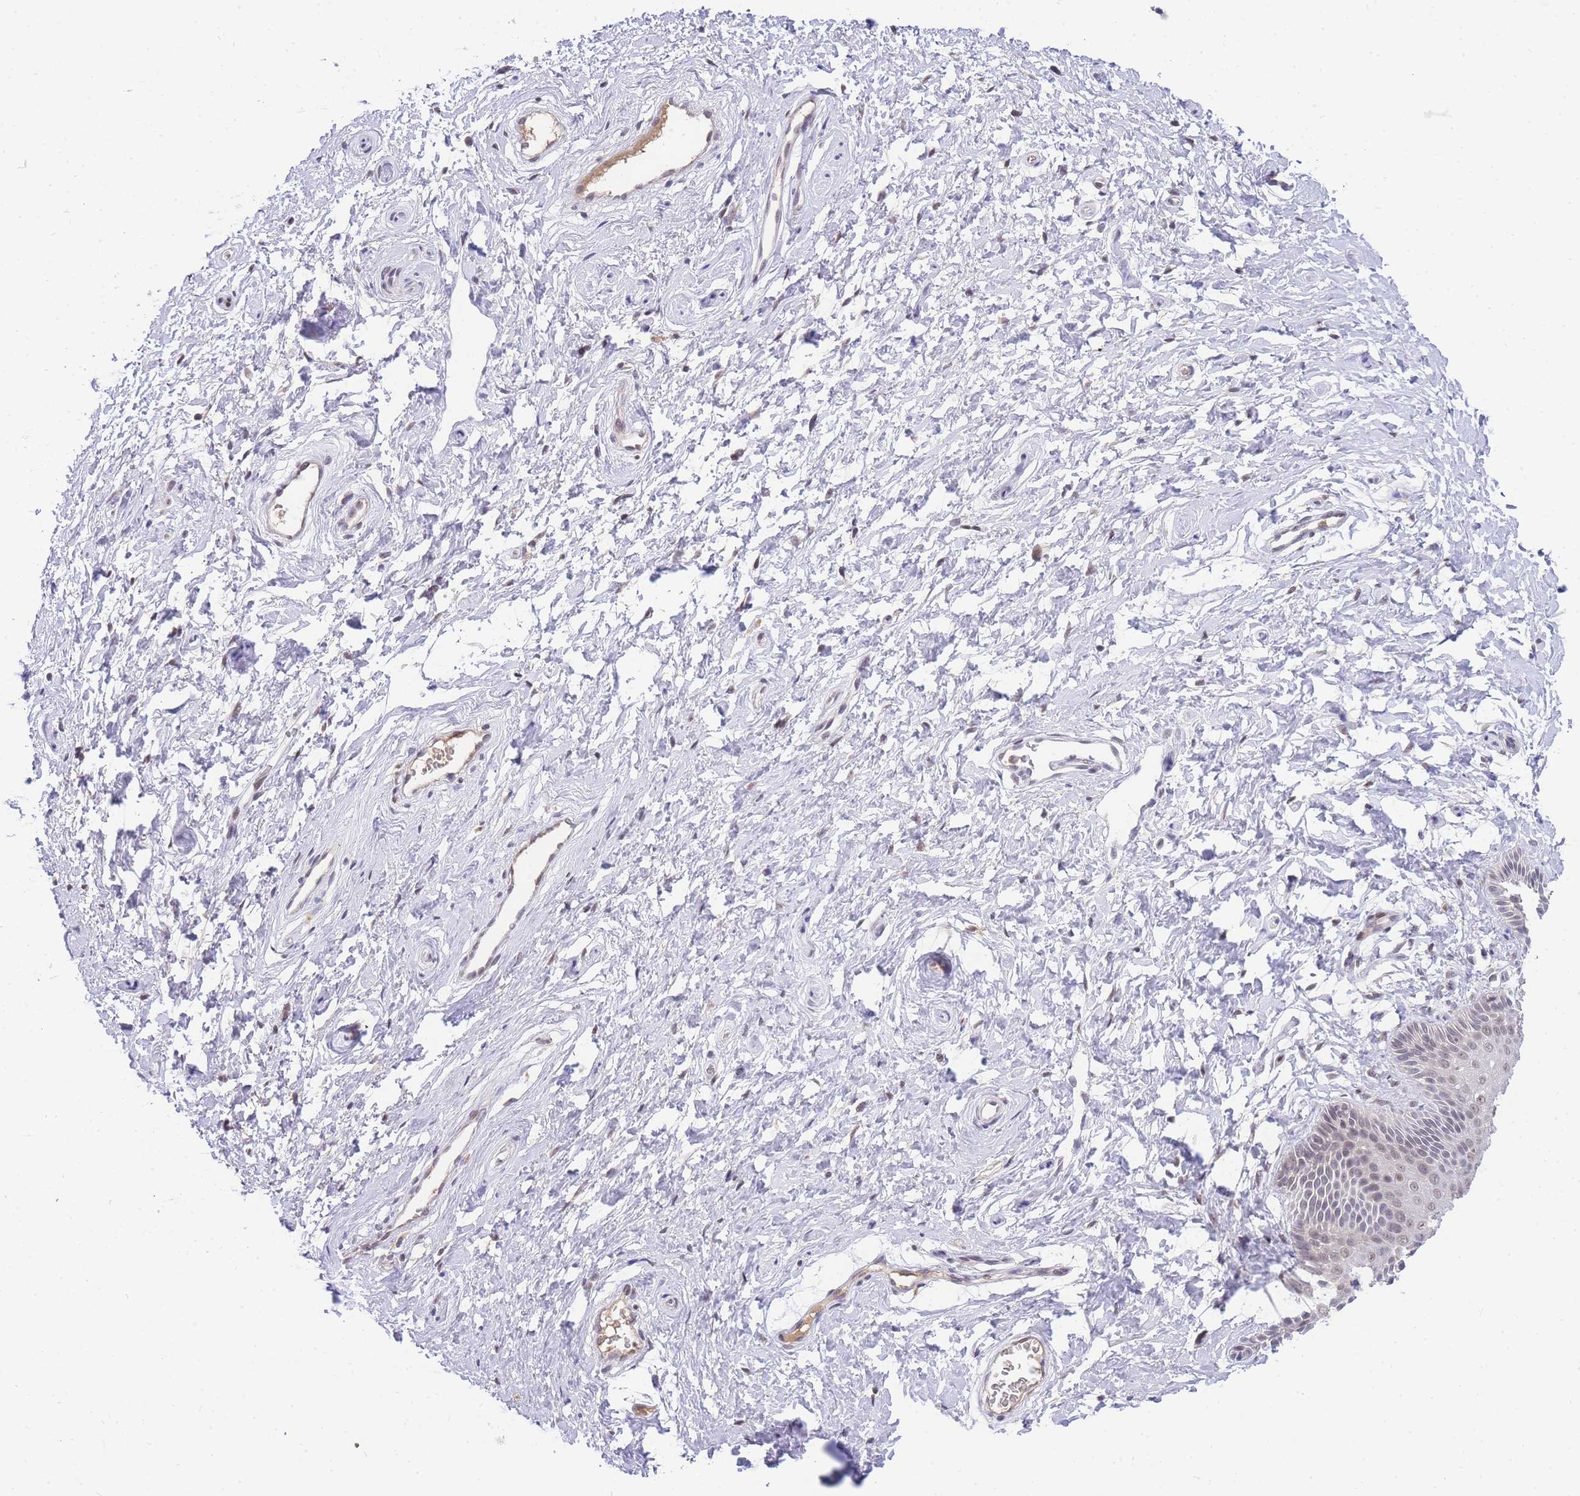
{"staining": {"intensity": "moderate", "quantity": "<25%", "location": "nuclear"}, "tissue": "vagina", "cell_type": "Squamous epithelial cells", "image_type": "normal", "snomed": [{"axis": "morphology", "description": "Normal tissue, NOS"}, {"axis": "topography", "description": "Vagina"}, {"axis": "topography", "description": "Cervix"}], "caption": "IHC histopathology image of benign vagina: human vagina stained using IHC reveals low levels of moderate protein expression localized specifically in the nuclear of squamous epithelial cells, appearing as a nuclear brown color.", "gene": "PUS10", "patient": {"sex": "female", "age": 40}}